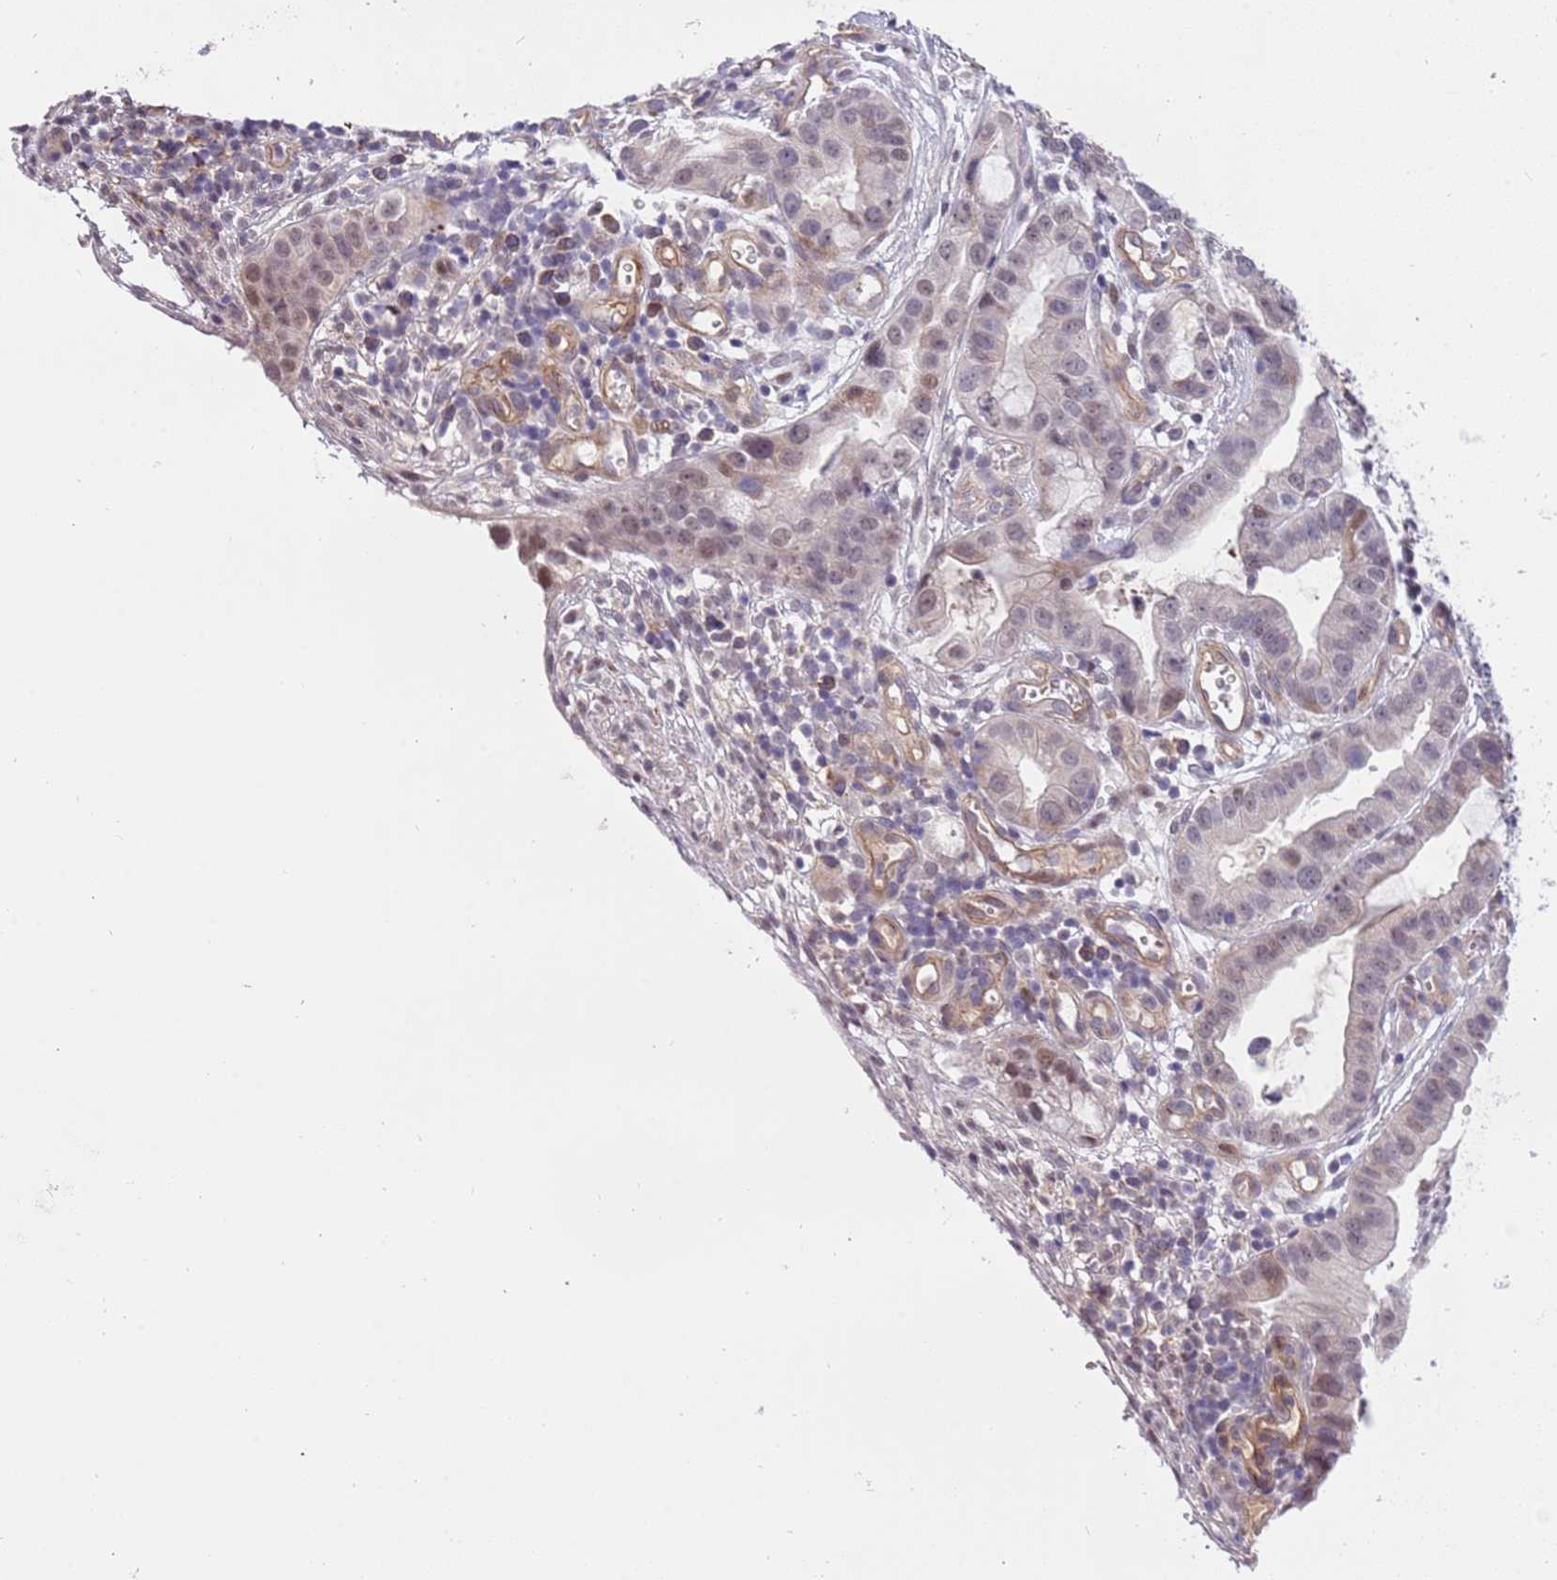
{"staining": {"intensity": "weak", "quantity": "25%-75%", "location": "cytoplasmic/membranous,nuclear"}, "tissue": "stomach cancer", "cell_type": "Tumor cells", "image_type": "cancer", "snomed": [{"axis": "morphology", "description": "Adenocarcinoma, NOS"}, {"axis": "topography", "description": "Stomach"}], "caption": "Protein positivity by IHC shows weak cytoplasmic/membranous and nuclear positivity in about 25%-75% of tumor cells in adenocarcinoma (stomach).", "gene": "MAGEF1", "patient": {"sex": "male", "age": 55}}